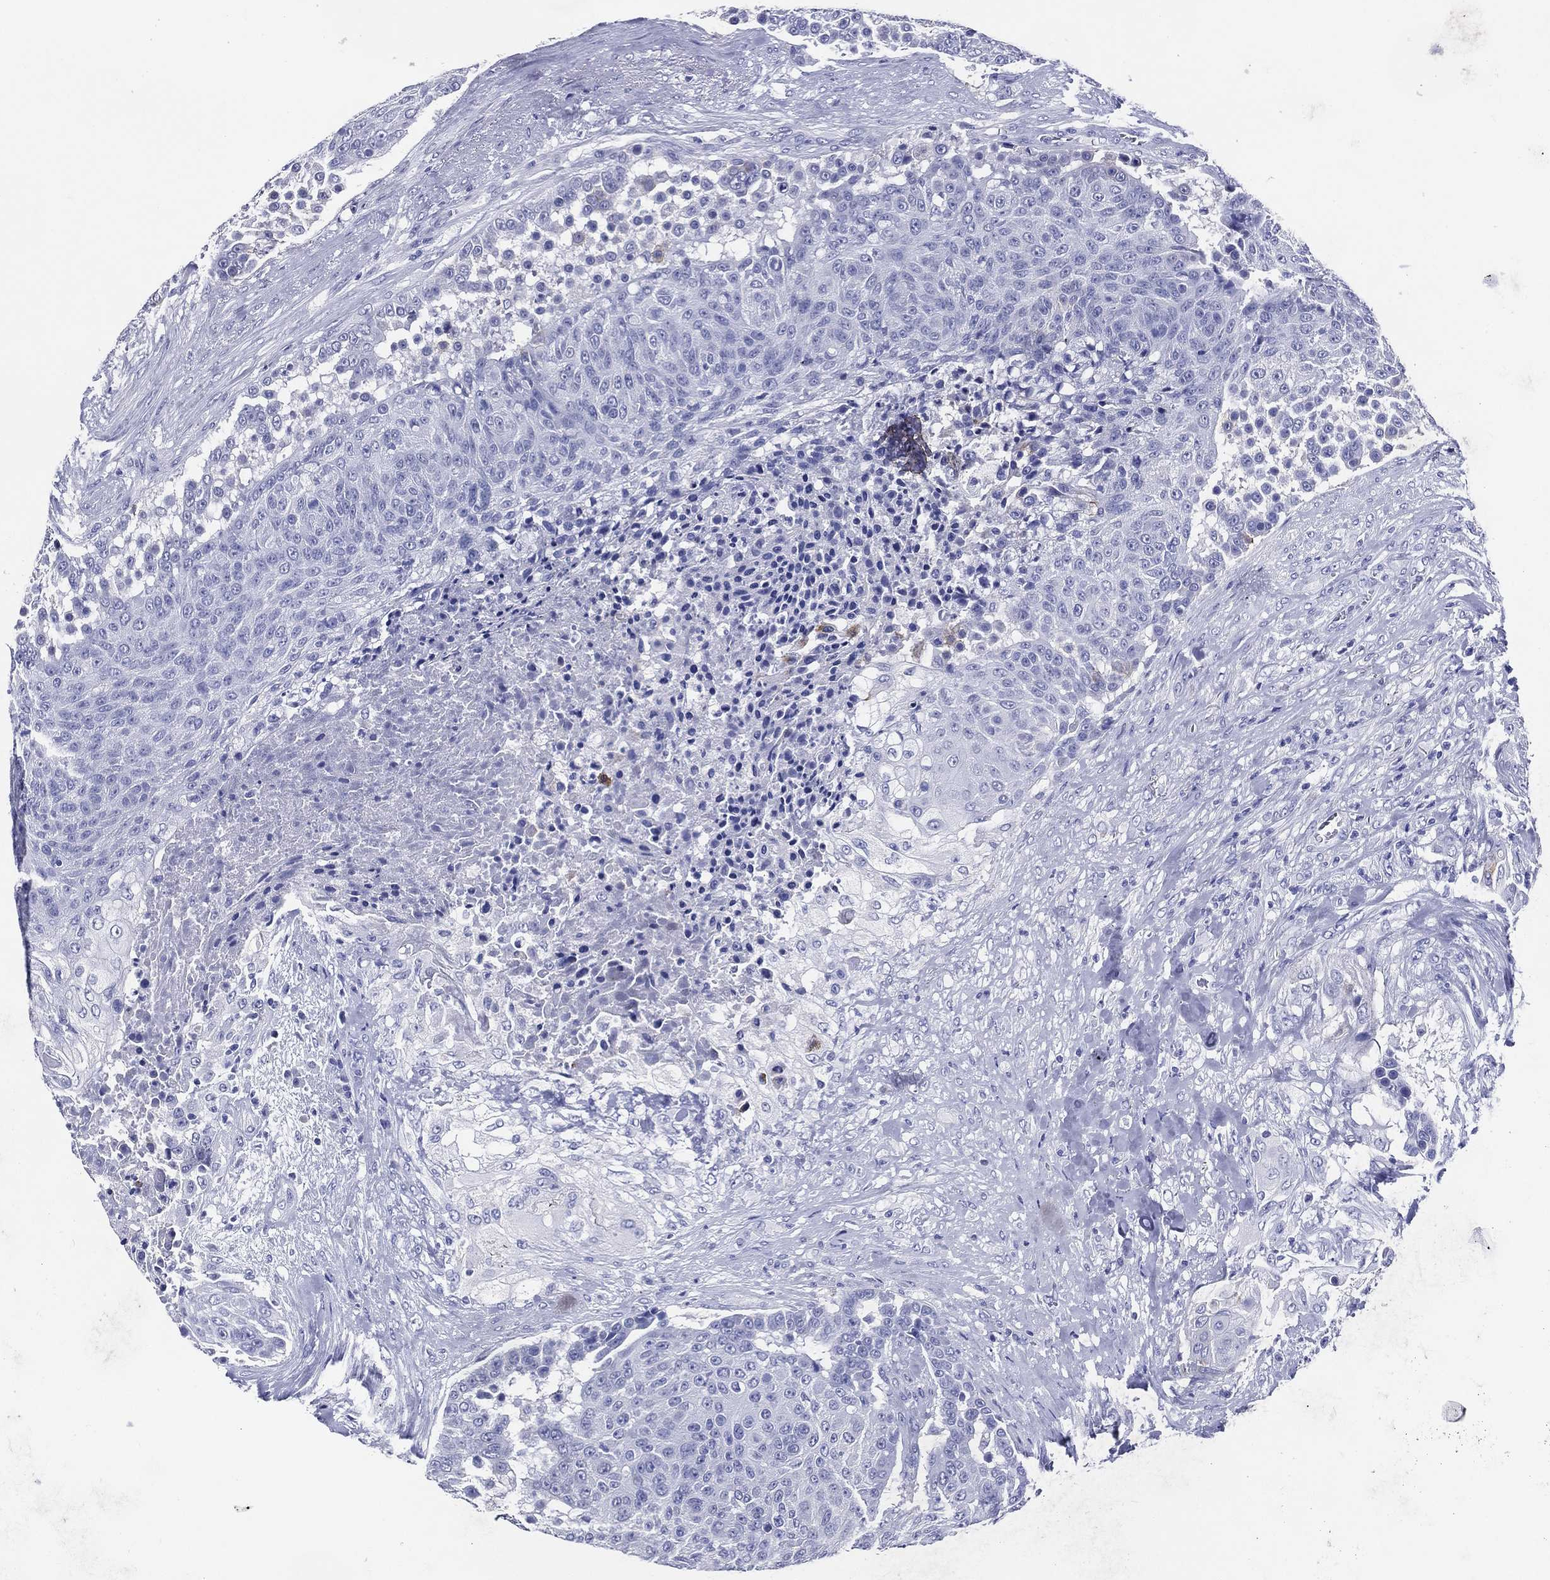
{"staining": {"intensity": "negative", "quantity": "none", "location": "none"}, "tissue": "urothelial cancer", "cell_type": "Tumor cells", "image_type": "cancer", "snomed": [{"axis": "morphology", "description": "Urothelial carcinoma, High grade"}, {"axis": "topography", "description": "Urinary bladder"}], "caption": "DAB immunohistochemical staining of human urothelial cancer demonstrates no significant expression in tumor cells. (DAB immunohistochemistry (IHC) visualized using brightfield microscopy, high magnification).", "gene": "ACE2", "patient": {"sex": "female", "age": 63}}